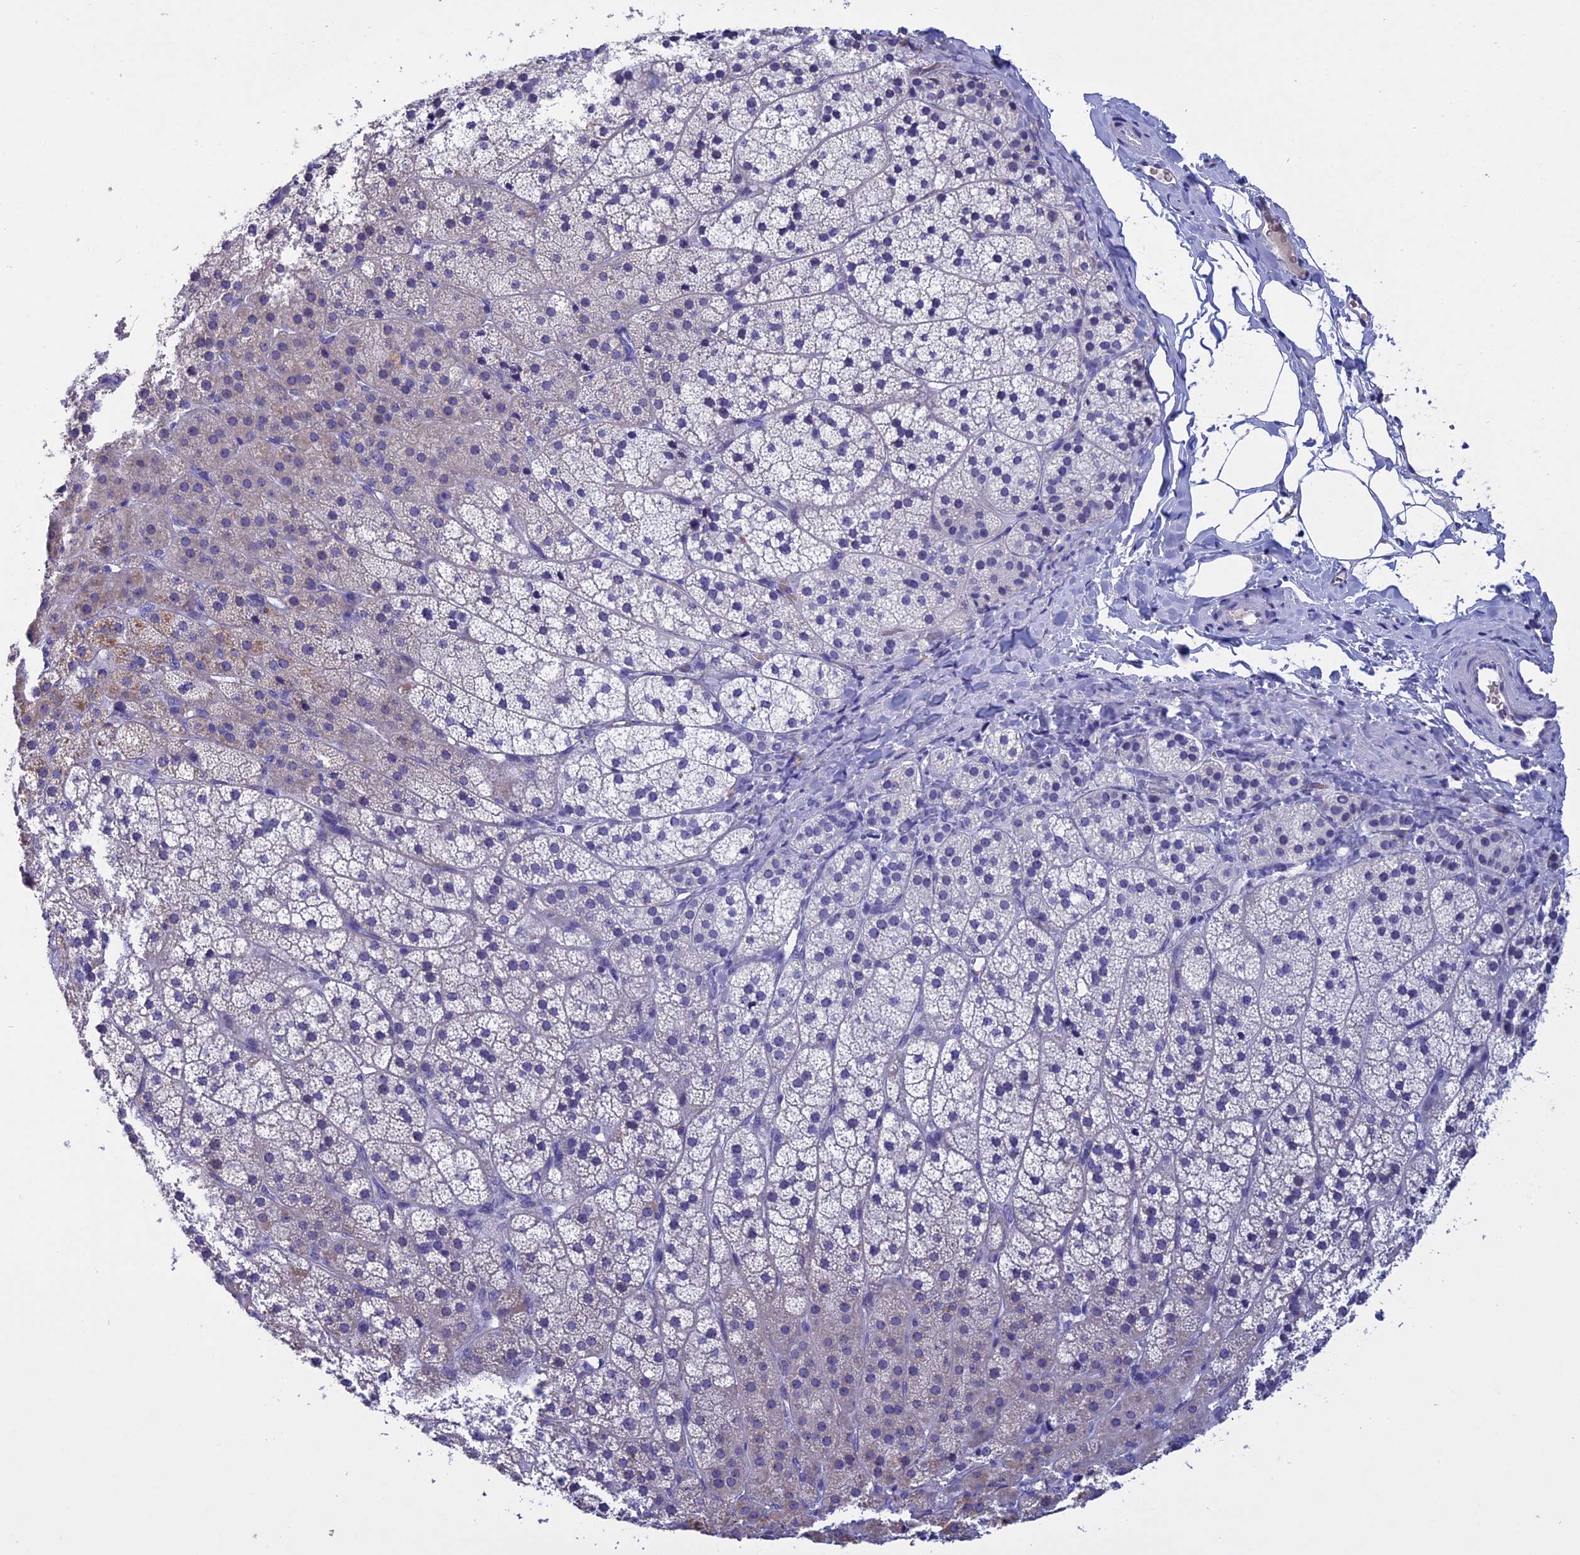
{"staining": {"intensity": "negative", "quantity": "none", "location": "none"}, "tissue": "adrenal gland", "cell_type": "Glandular cells", "image_type": "normal", "snomed": [{"axis": "morphology", "description": "Normal tissue, NOS"}, {"axis": "topography", "description": "Adrenal gland"}], "caption": "Immunohistochemistry (IHC) of benign human adrenal gland exhibits no staining in glandular cells.", "gene": "KNOP1", "patient": {"sex": "female", "age": 44}}